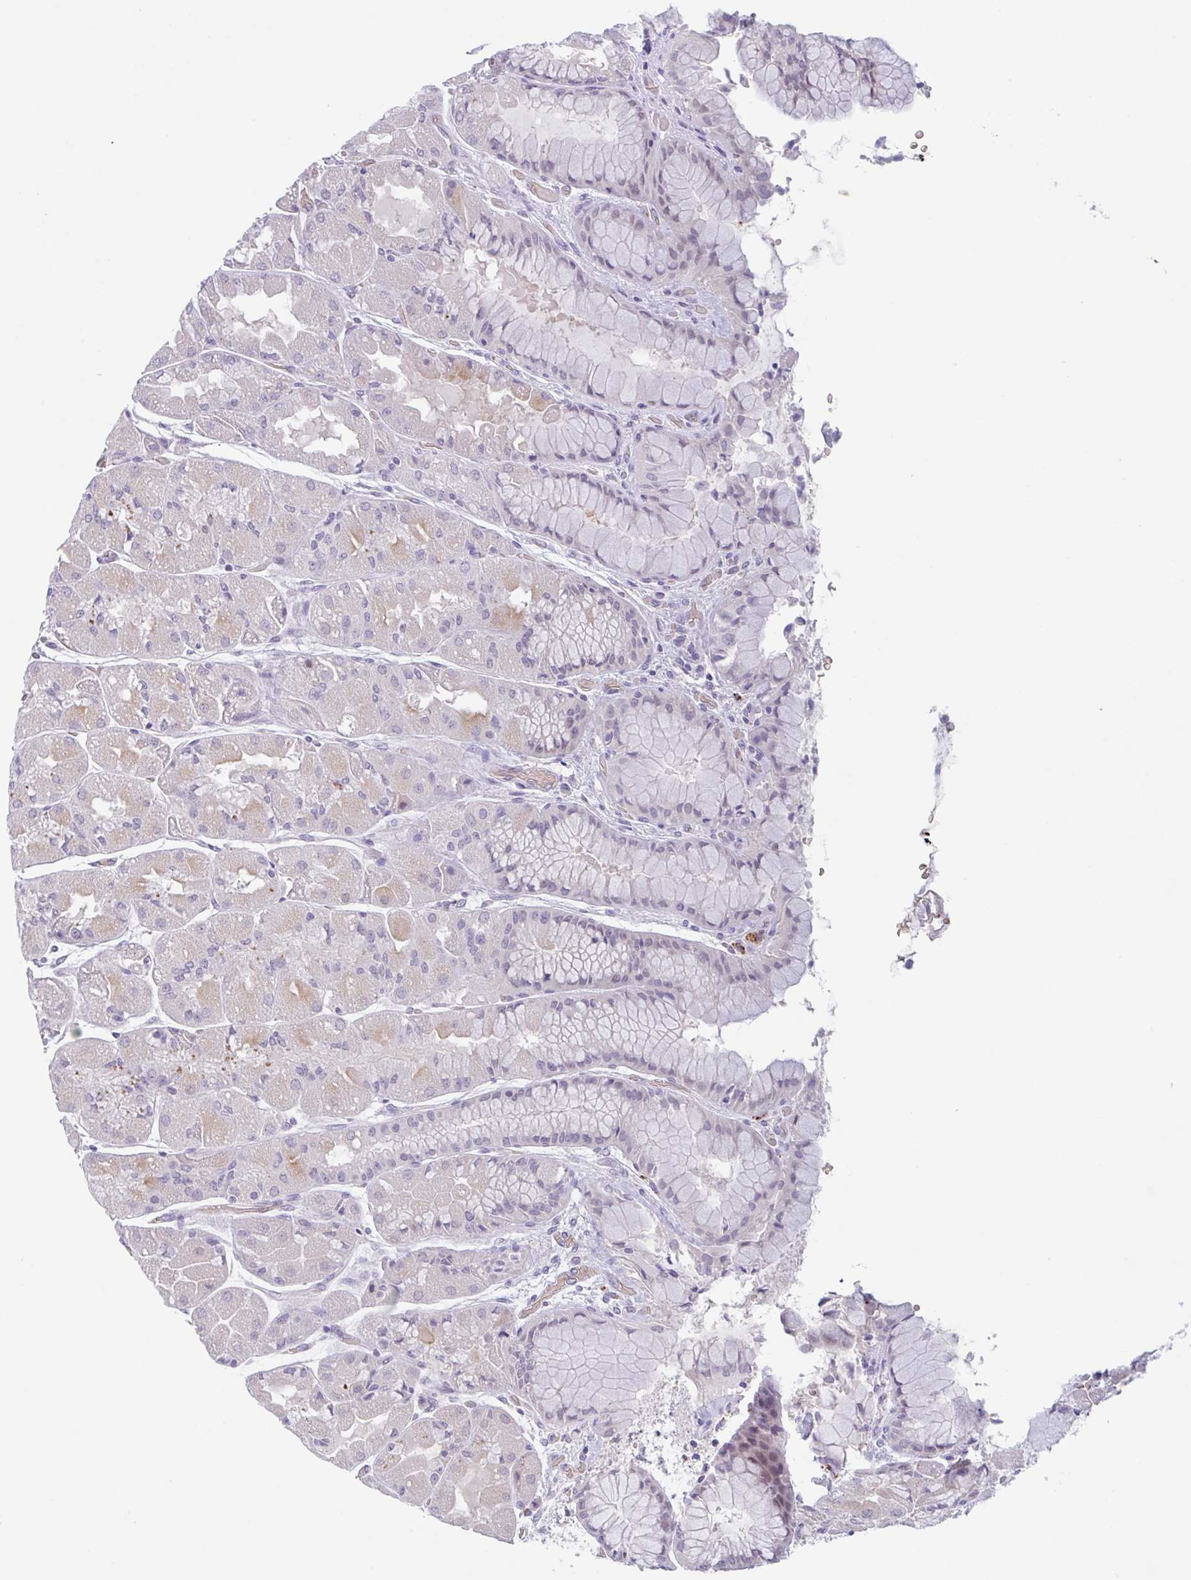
{"staining": {"intensity": "weak", "quantity": "<25%", "location": "cytoplasmic/membranous"}, "tissue": "stomach", "cell_type": "Glandular cells", "image_type": "normal", "snomed": [{"axis": "morphology", "description": "Normal tissue, NOS"}, {"axis": "topography", "description": "Stomach"}], "caption": "A micrograph of human stomach is negative for staining in glandular cells. The staining is performed using DAB brown chromogen with nuclei counter-stained in using hematoxylin.", "gene": "RHAG", "patient": {"sex": "female", "age": 61}}